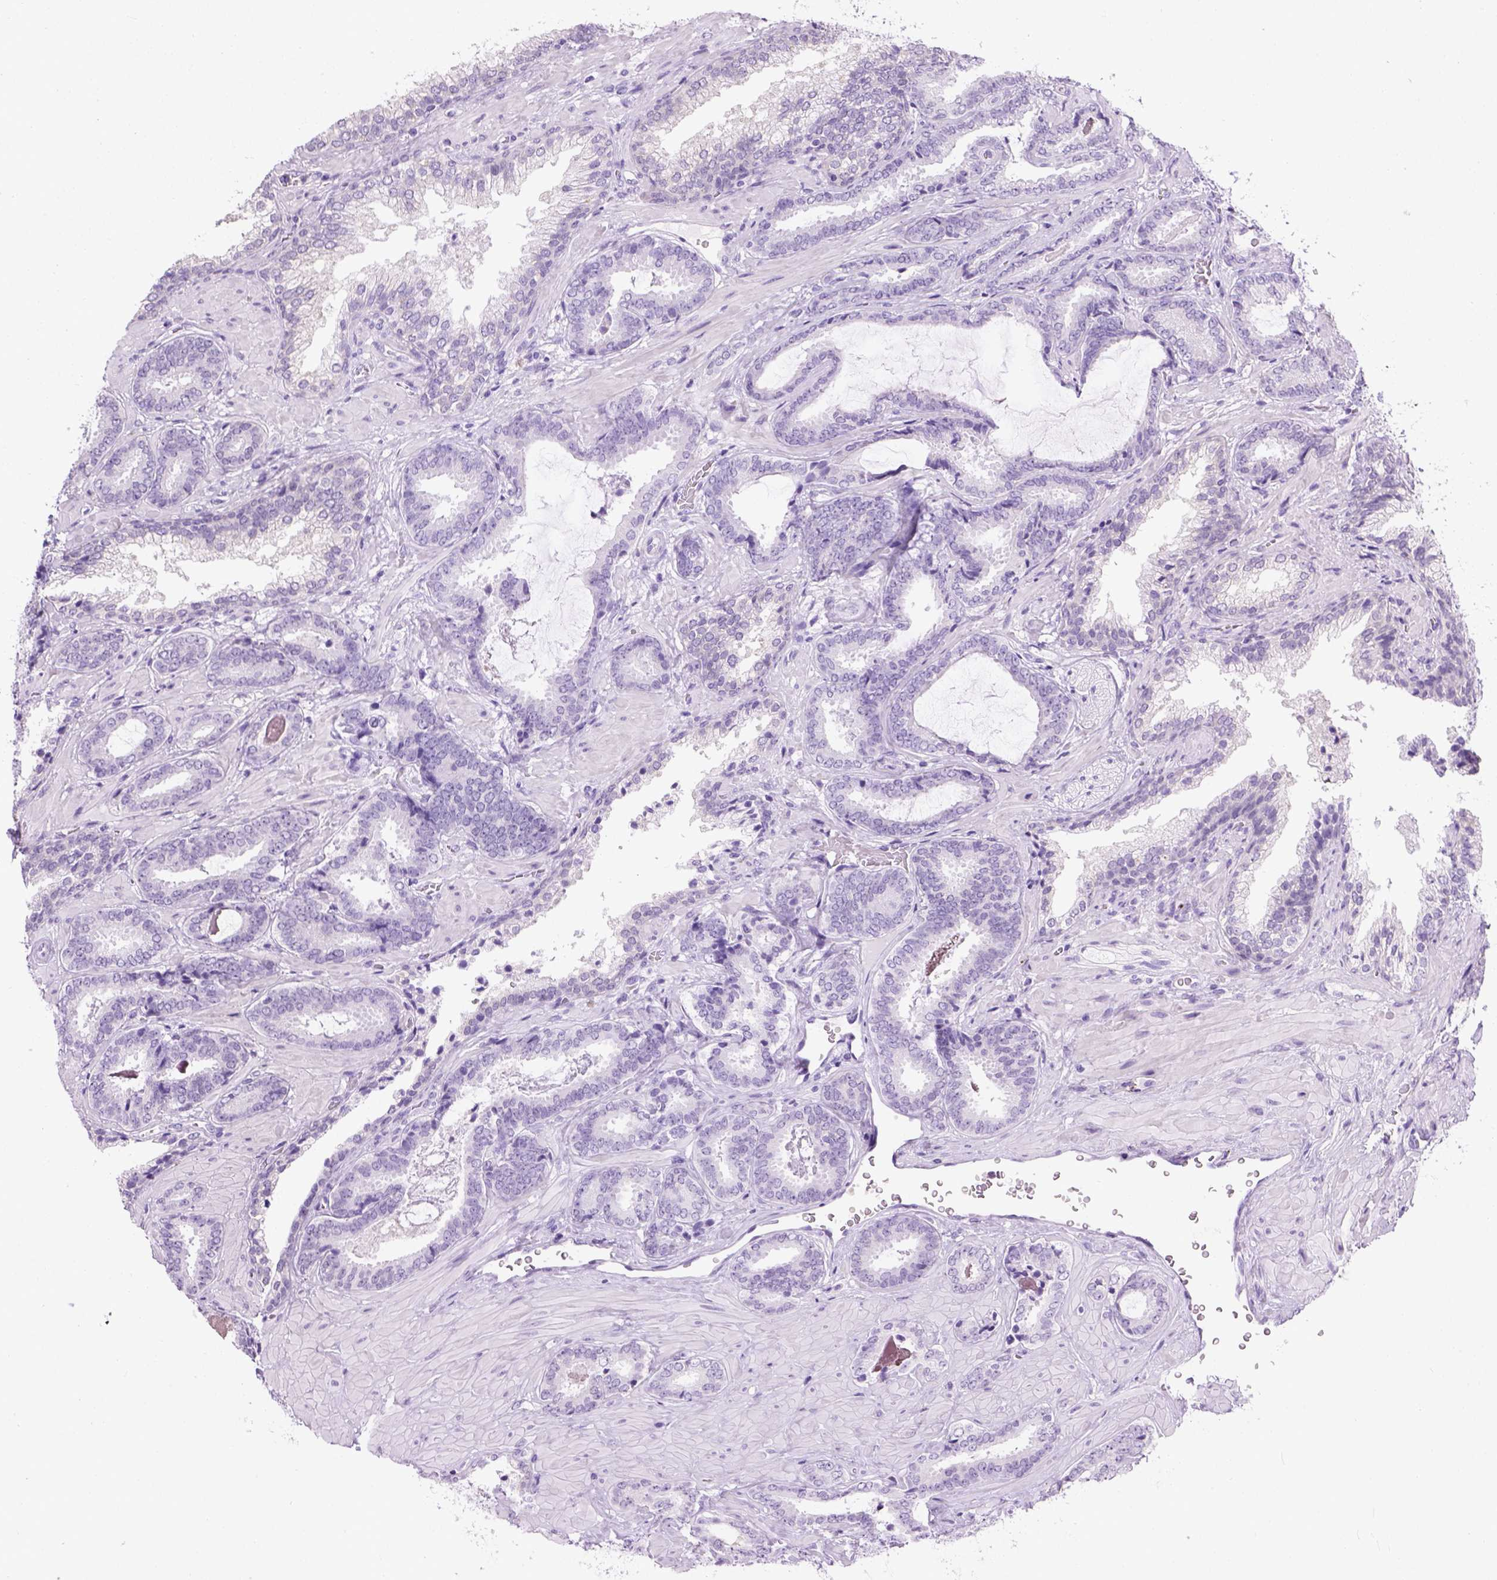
{"staining": {"intensity": "negative", "quantity": "none", "location": "none"}, "tissue": "prostate cancer", "cell_type": "Tumor cells", "image_type": "cancer", "snomed": [{"axis": "morphology", "description": "Adenocarcinoma, Low grade"}, {"axis": "topography", "description": "Prostate"}], "caption": "Tumor cells are negative for brown protein staining in prostate cancer (adenocarcinoma (low-grade)). Brightfield microscopy of immunohistochemistry stained with DAB (brown) and hematoxylin (blue), captured at high magnification.", "gene": "TMEM38A", "patient": {"sex": "male", "age": 61}}